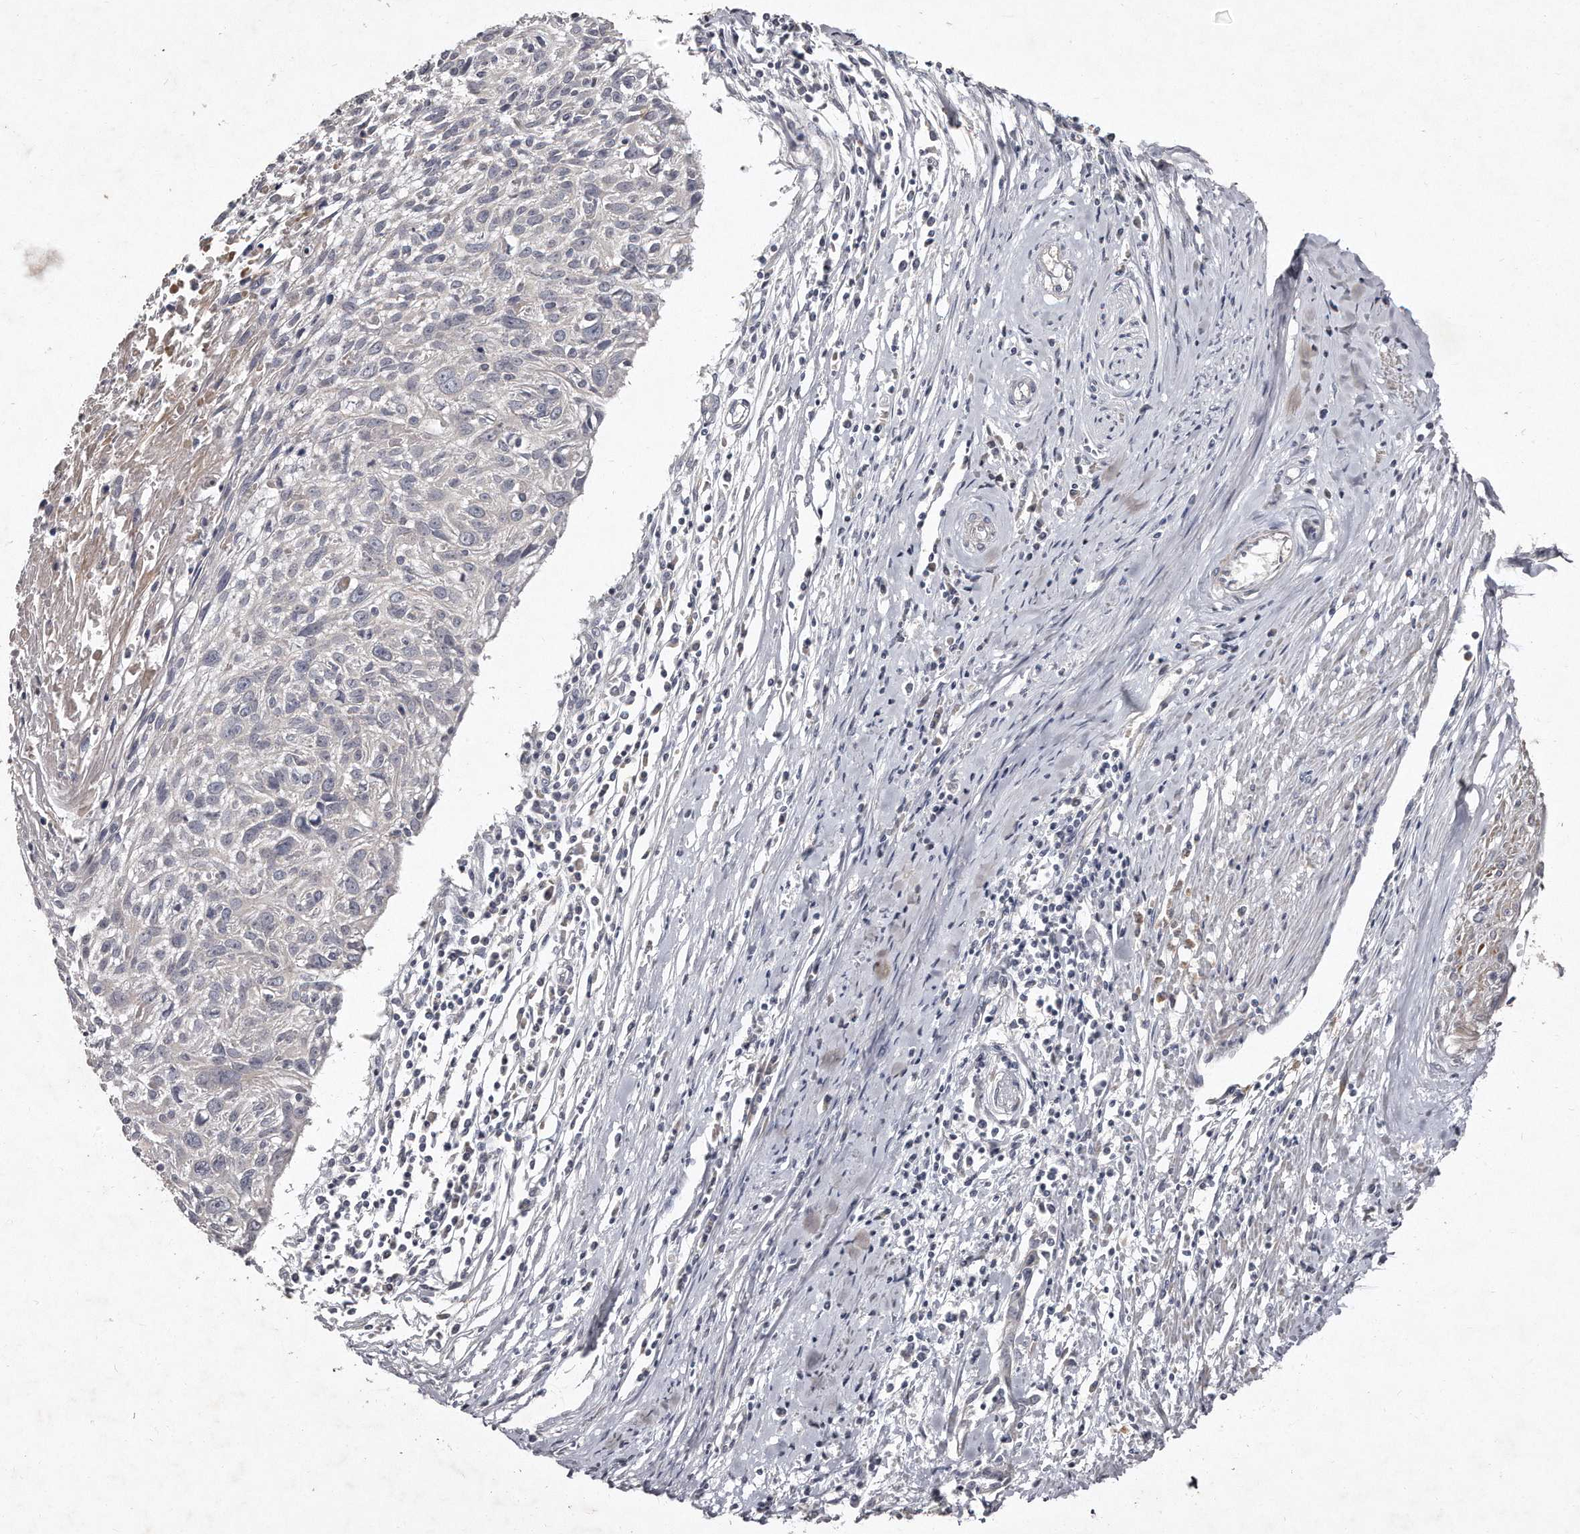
{"staining": {"intensity": "negative", "quantity": "none", "location": "none"}, "tissue": "cervical cancer", "cell_type": "Tumor cells", "image_type": "cancer", "snomed": [{"axis": "morphology", "description": "Squamous cell carcinoma, NOS"}, {"axis": "topography", "description": "Cervix"}], "caption": "Protein analysis of cervical squamous cell carcinoma shows no significant staining in tumor cells. (Stains: DAB (3,3'-diaminobenzidine) IHC with hematoxylin counter stain, Microscopy: brightfield microscopy at high magnification).", "gene": "TECR", "patient": {"sex": "female", "age": 51}}